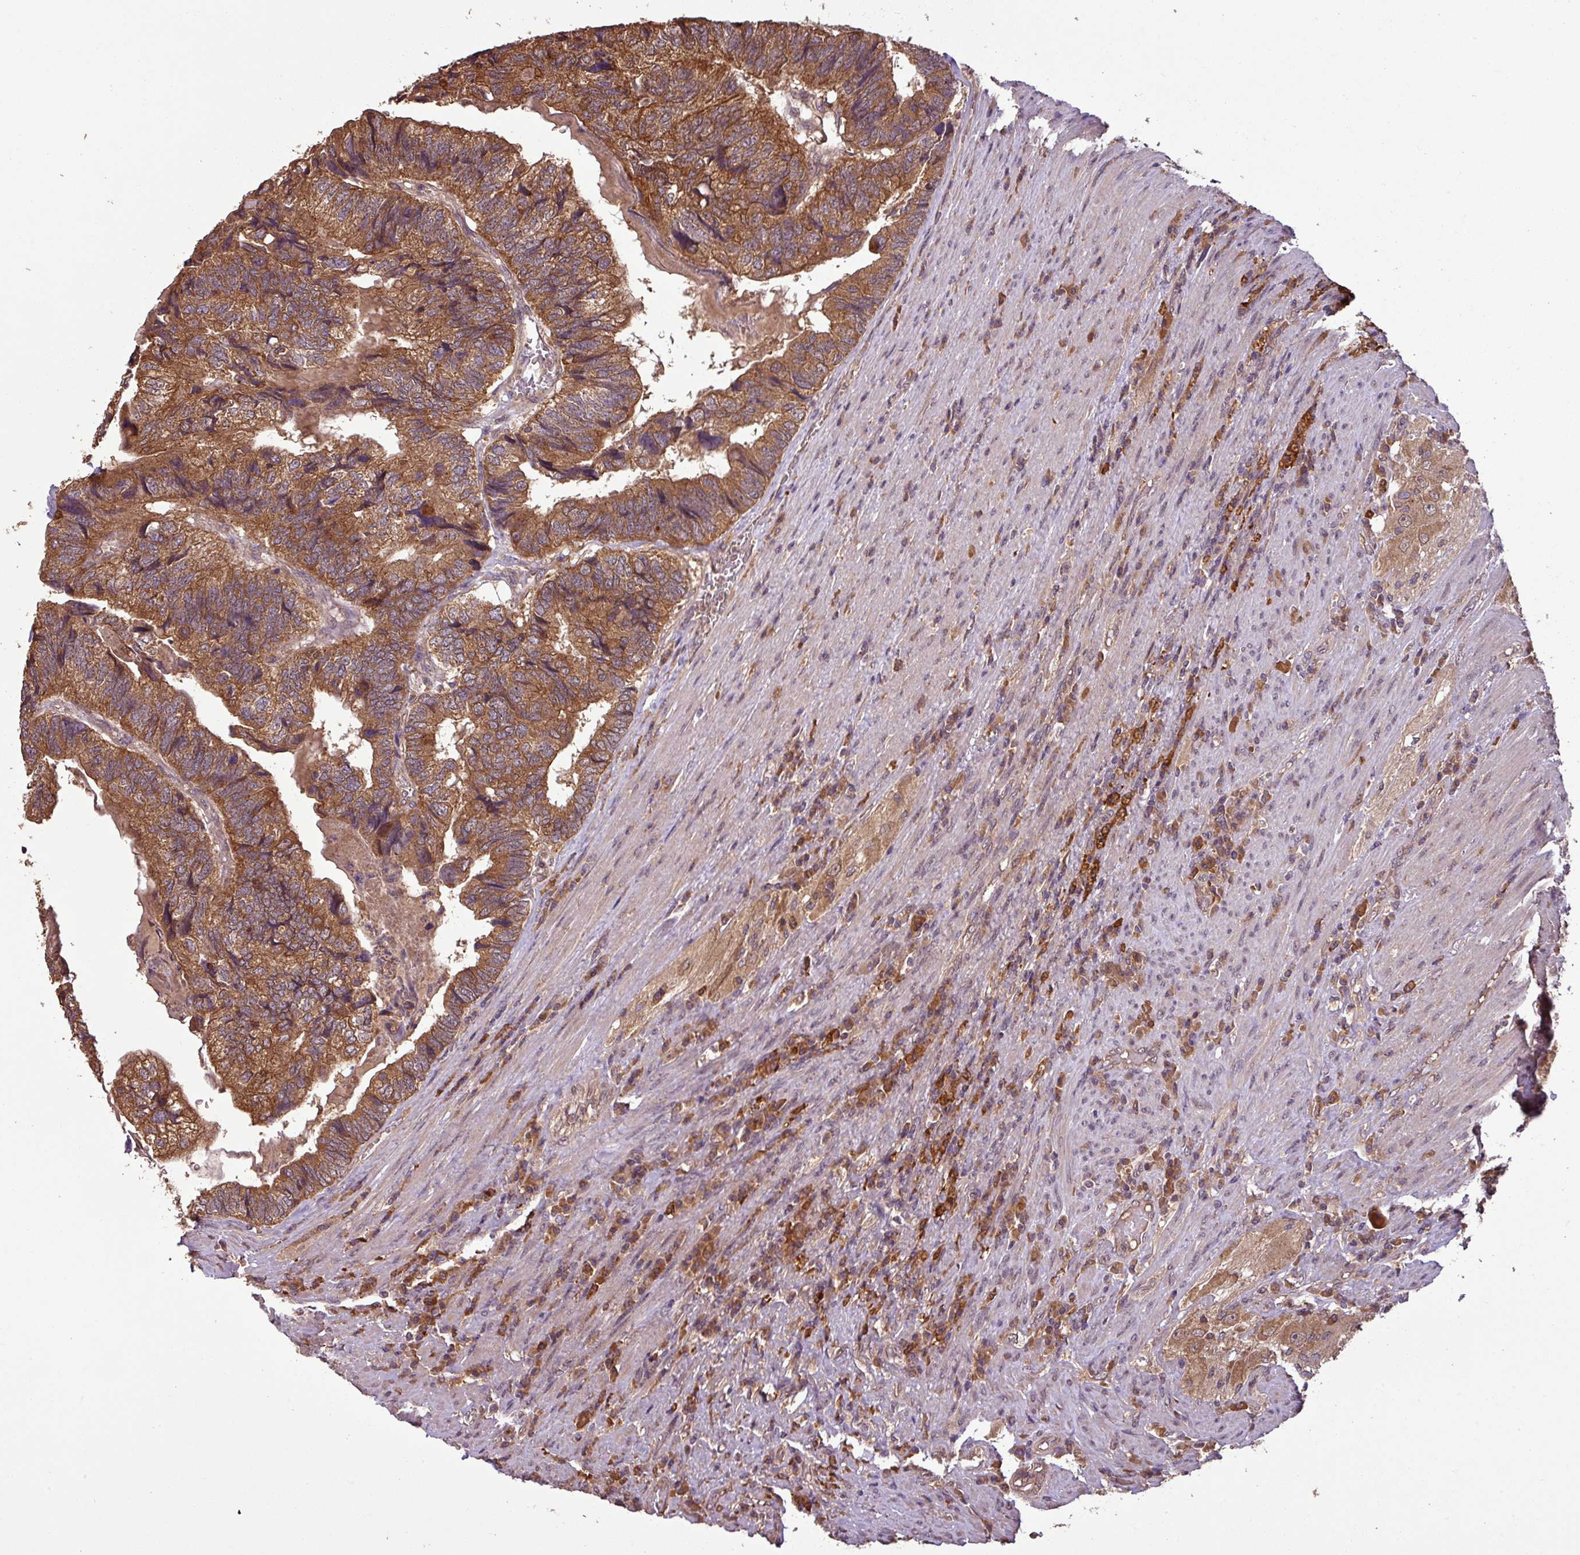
{"staining": {"intensity": "moderate", "quantity": ">75%", "location": "cytoplasmic/membranous"}, "tissue": "colorectal cancer", "cell_type": "Tumor cells", "image_type": "cancer", "snomed": [{"axis": "morphology", "description": "Adenocarcinoma, NOS"}, {"axis": "topography", "description": "Colon"}], "caption": "A medium amount of moderate cytoplasmic/membranous expression is identified in approximately >75% of tumor cells in colorectal adenocarcinoma tissue. The protein of interest is stained brown, and the nuclei are stained in blue (DAB (3,3'-diaminobenzidine) IHC with brightfield microscopy, high magnification).", "gene": "NT5C3A", "patient": {"sex": "female", "age": 67}}